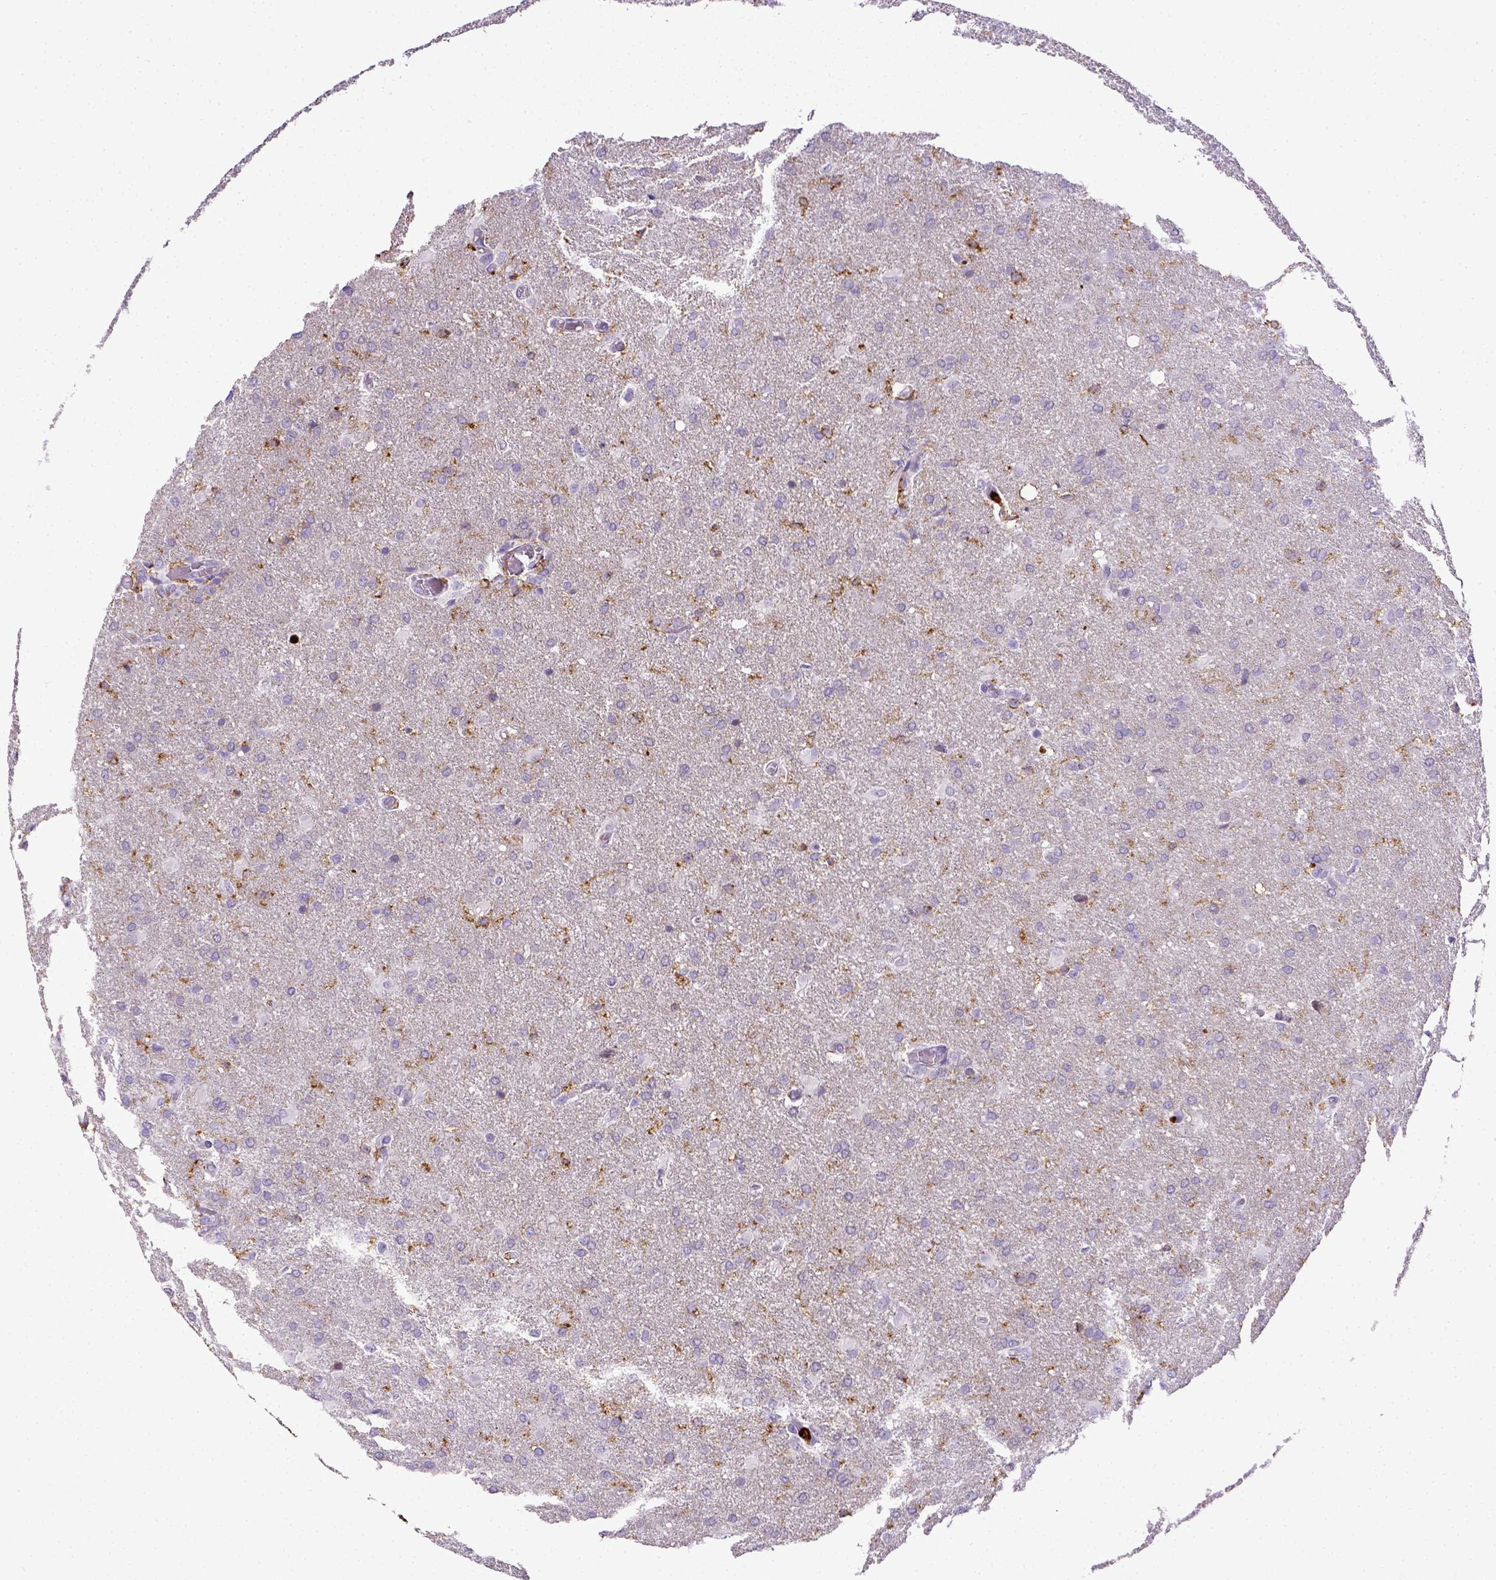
{"staining": {"intensity": "negative", "quantity": "none", "location": "none"}, "tissue": "glioma", "cell_type": "Tumor cells", "image_type": "cancer", "snomed": [{"axis": "morphology", "description": "Glioma, malignant, High grade"}, {"axis": "topography", "description": "Brain"}], "caption": "DAB immunohistochemical staining of human malignant high-grade glioma shows no significant positivity in tumor cells. (DAB (3,3'-diaminobenzidine) IHC, high magnification).", "gene": "ITGAM", "patient": {"sex": "male", "age": 68}}